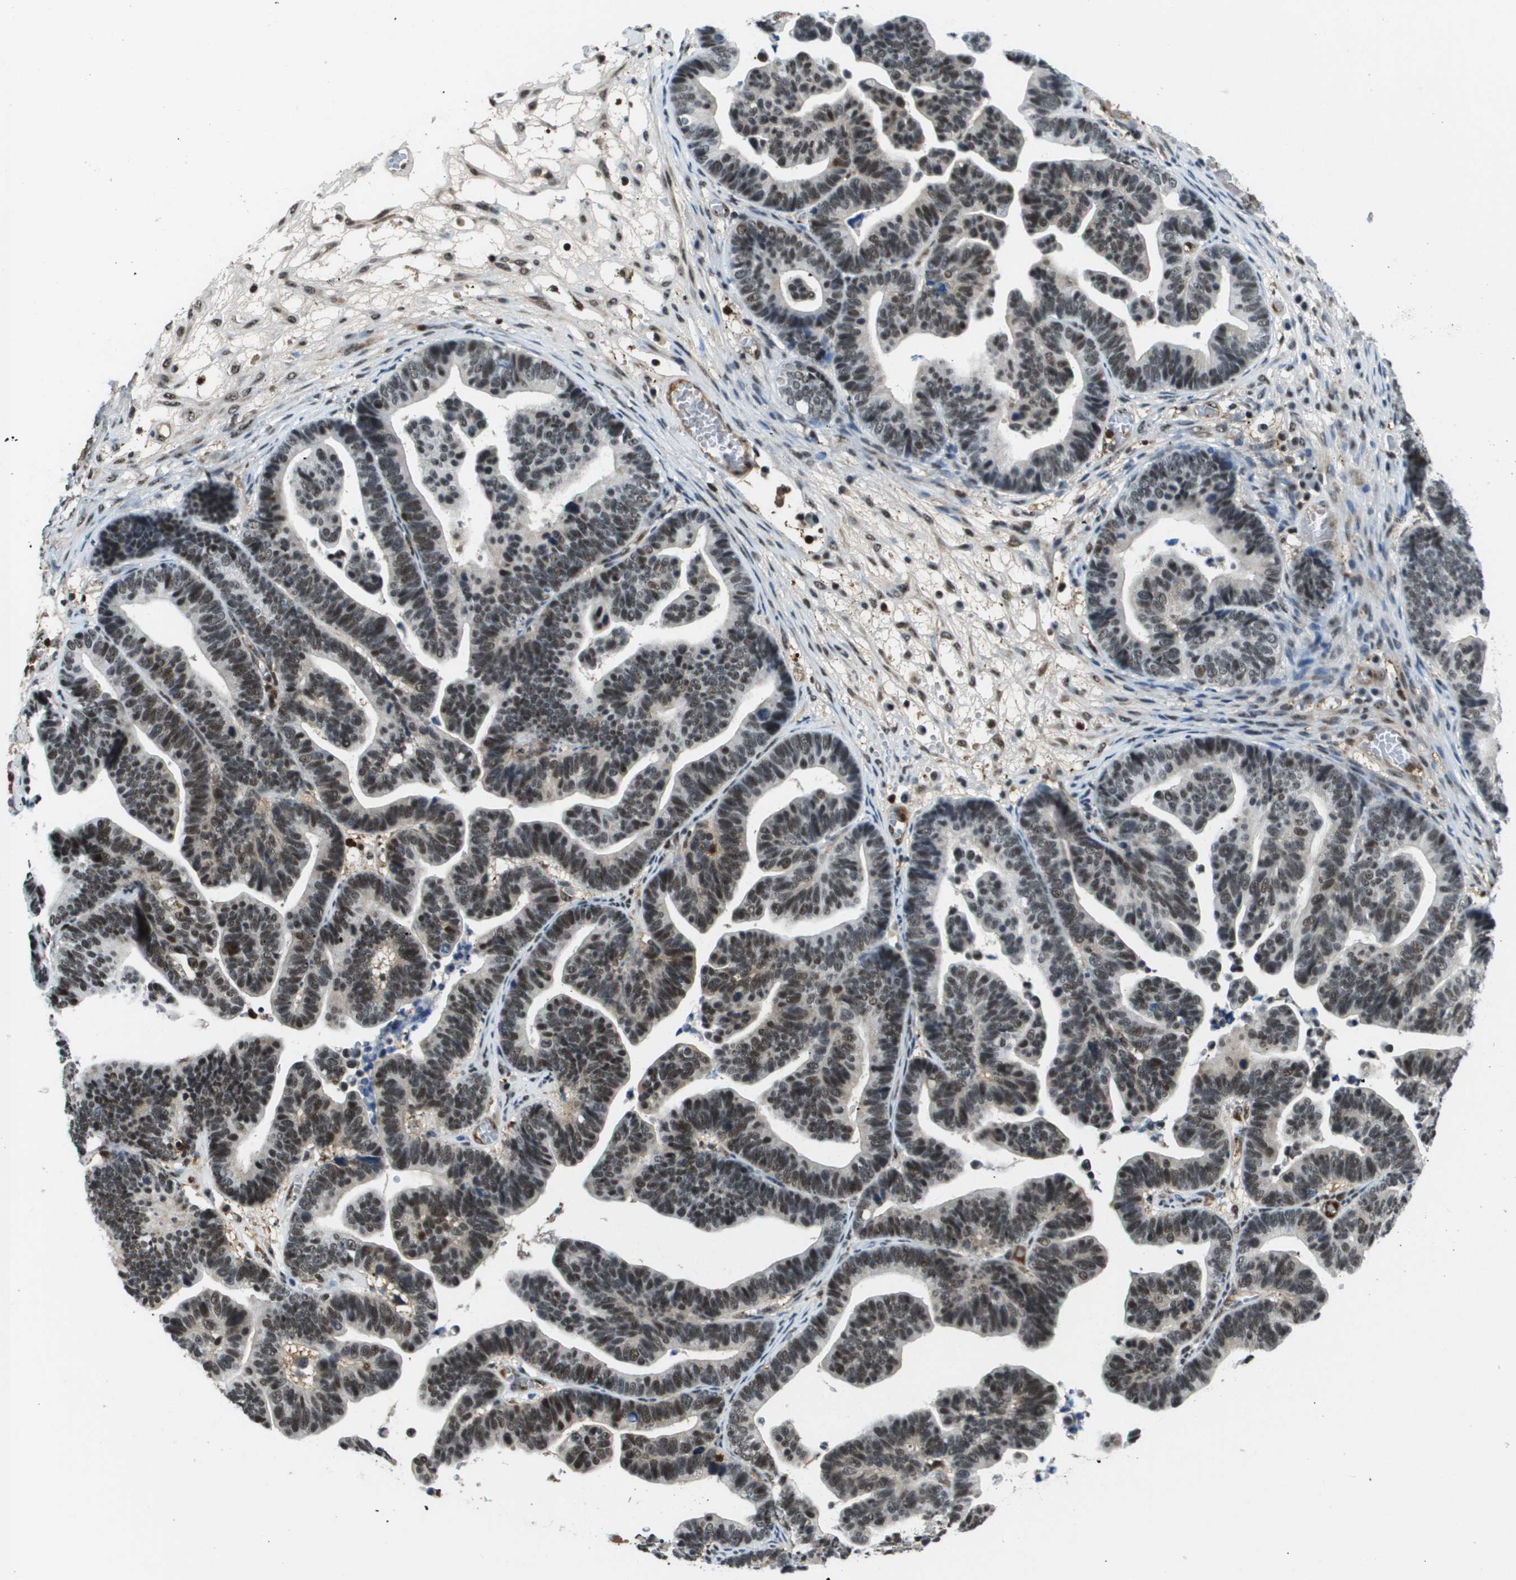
{"staining": {"intensity": "moderate", "quantity": ">75%", "location": "nuclear"}, "tissue": "ovarian cancer", "cell_type": "Tumor cells", "image_type": "cancer", "snomed": [{"axis": "morphology", "description": "Cystadenocarcinoma, serous, NOS"}, {"axis": "topography", "description": "Ovary"}], "caption": "Protein expression analysis of human serous cystadenocarcinoma (ovarian) reveals moderate nuclear positivity in approximately >75% of tumor cells.", "gene": "EP400", "patient": {"sex": "female", "age": 56}}